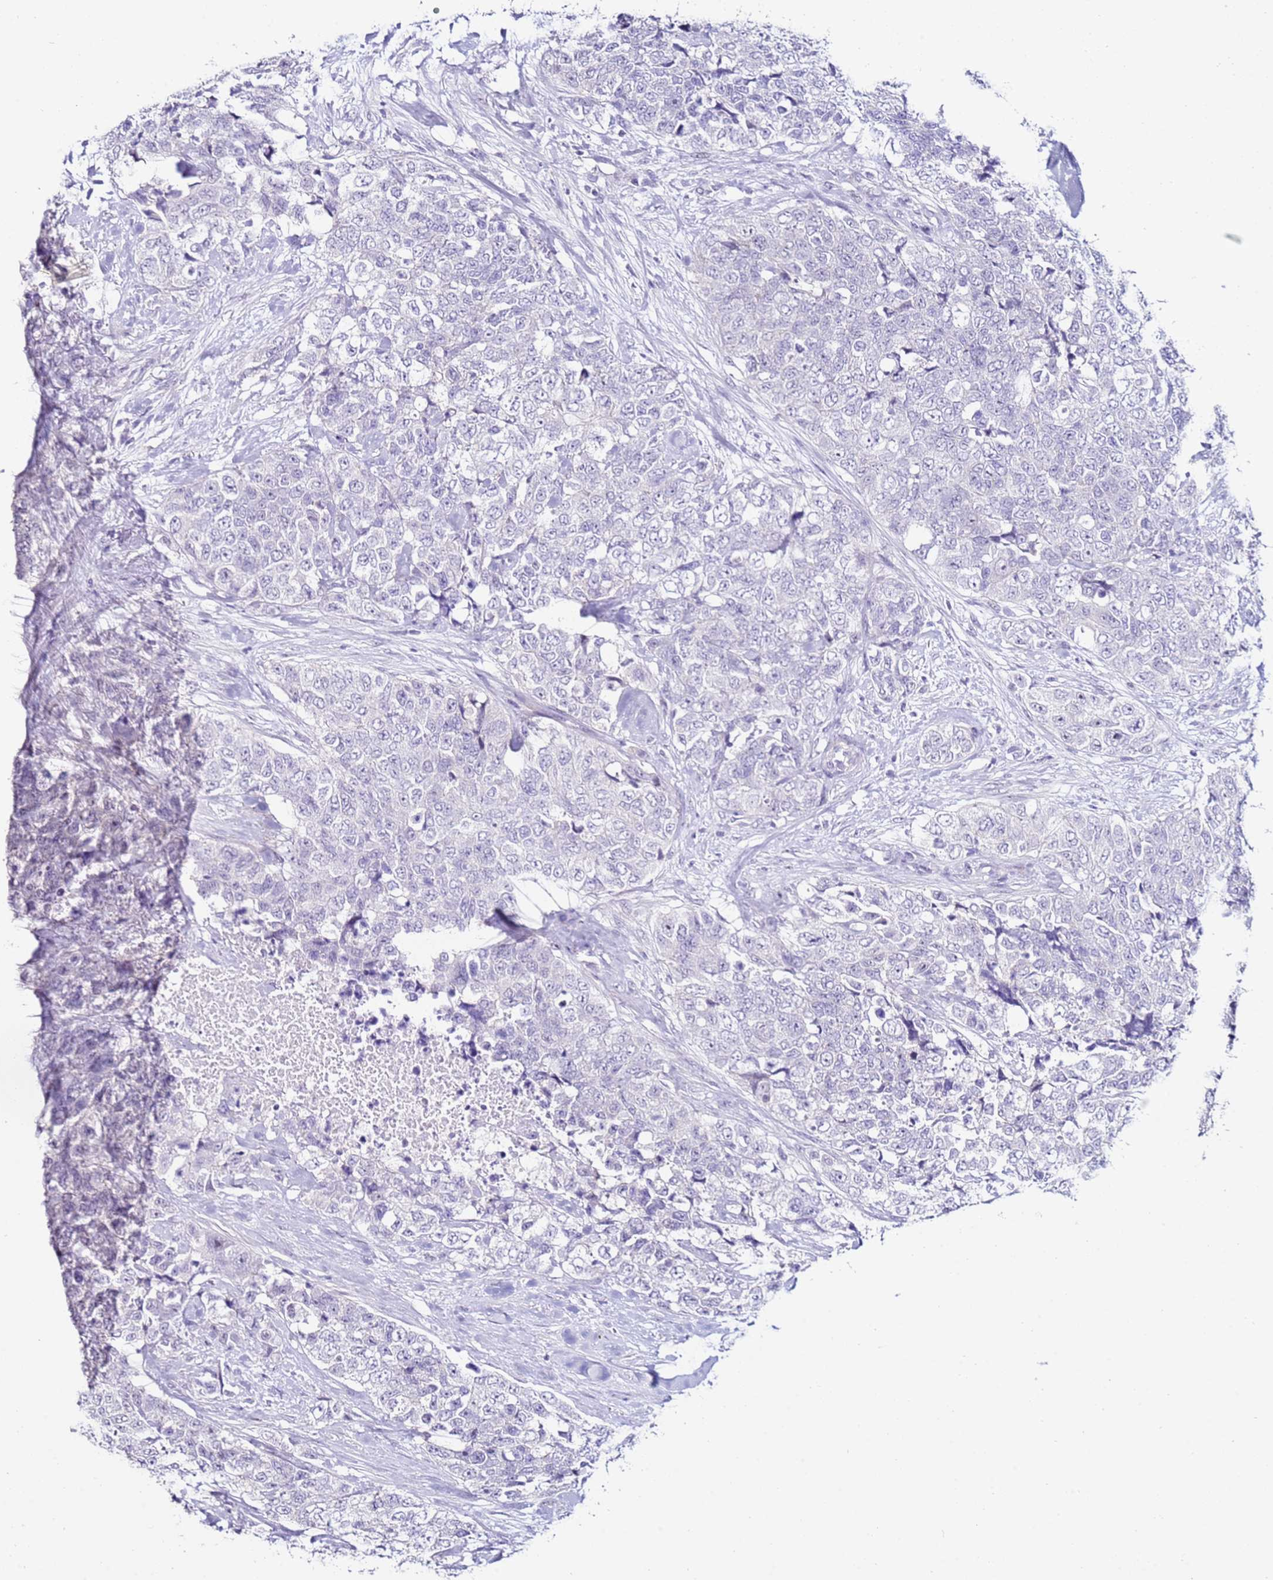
{"staining": {"intensity": "negative", "quantity": "none", "location": "none"}, "tissue": "urothelial cancer", "cell_type": "Tumor cells", "image_type": "cancer", "snomed": [{"axis": "morphology", "description": "Urothelial carcinoma, High grade"}, {"axis": "topography", "description": "Urinary bladder"}], "caption": "Immunohistochemical staining of human urothelial cancer displays no significant expression in tumor cells. Brightfield microscopy of IHC stained with DAB (3,3'-diaminobenzidine) (brown) and hematoxylin (blue), captured at high magnification.", "gene": "HGD", "patient": {"sex": "female", "age": 78}}